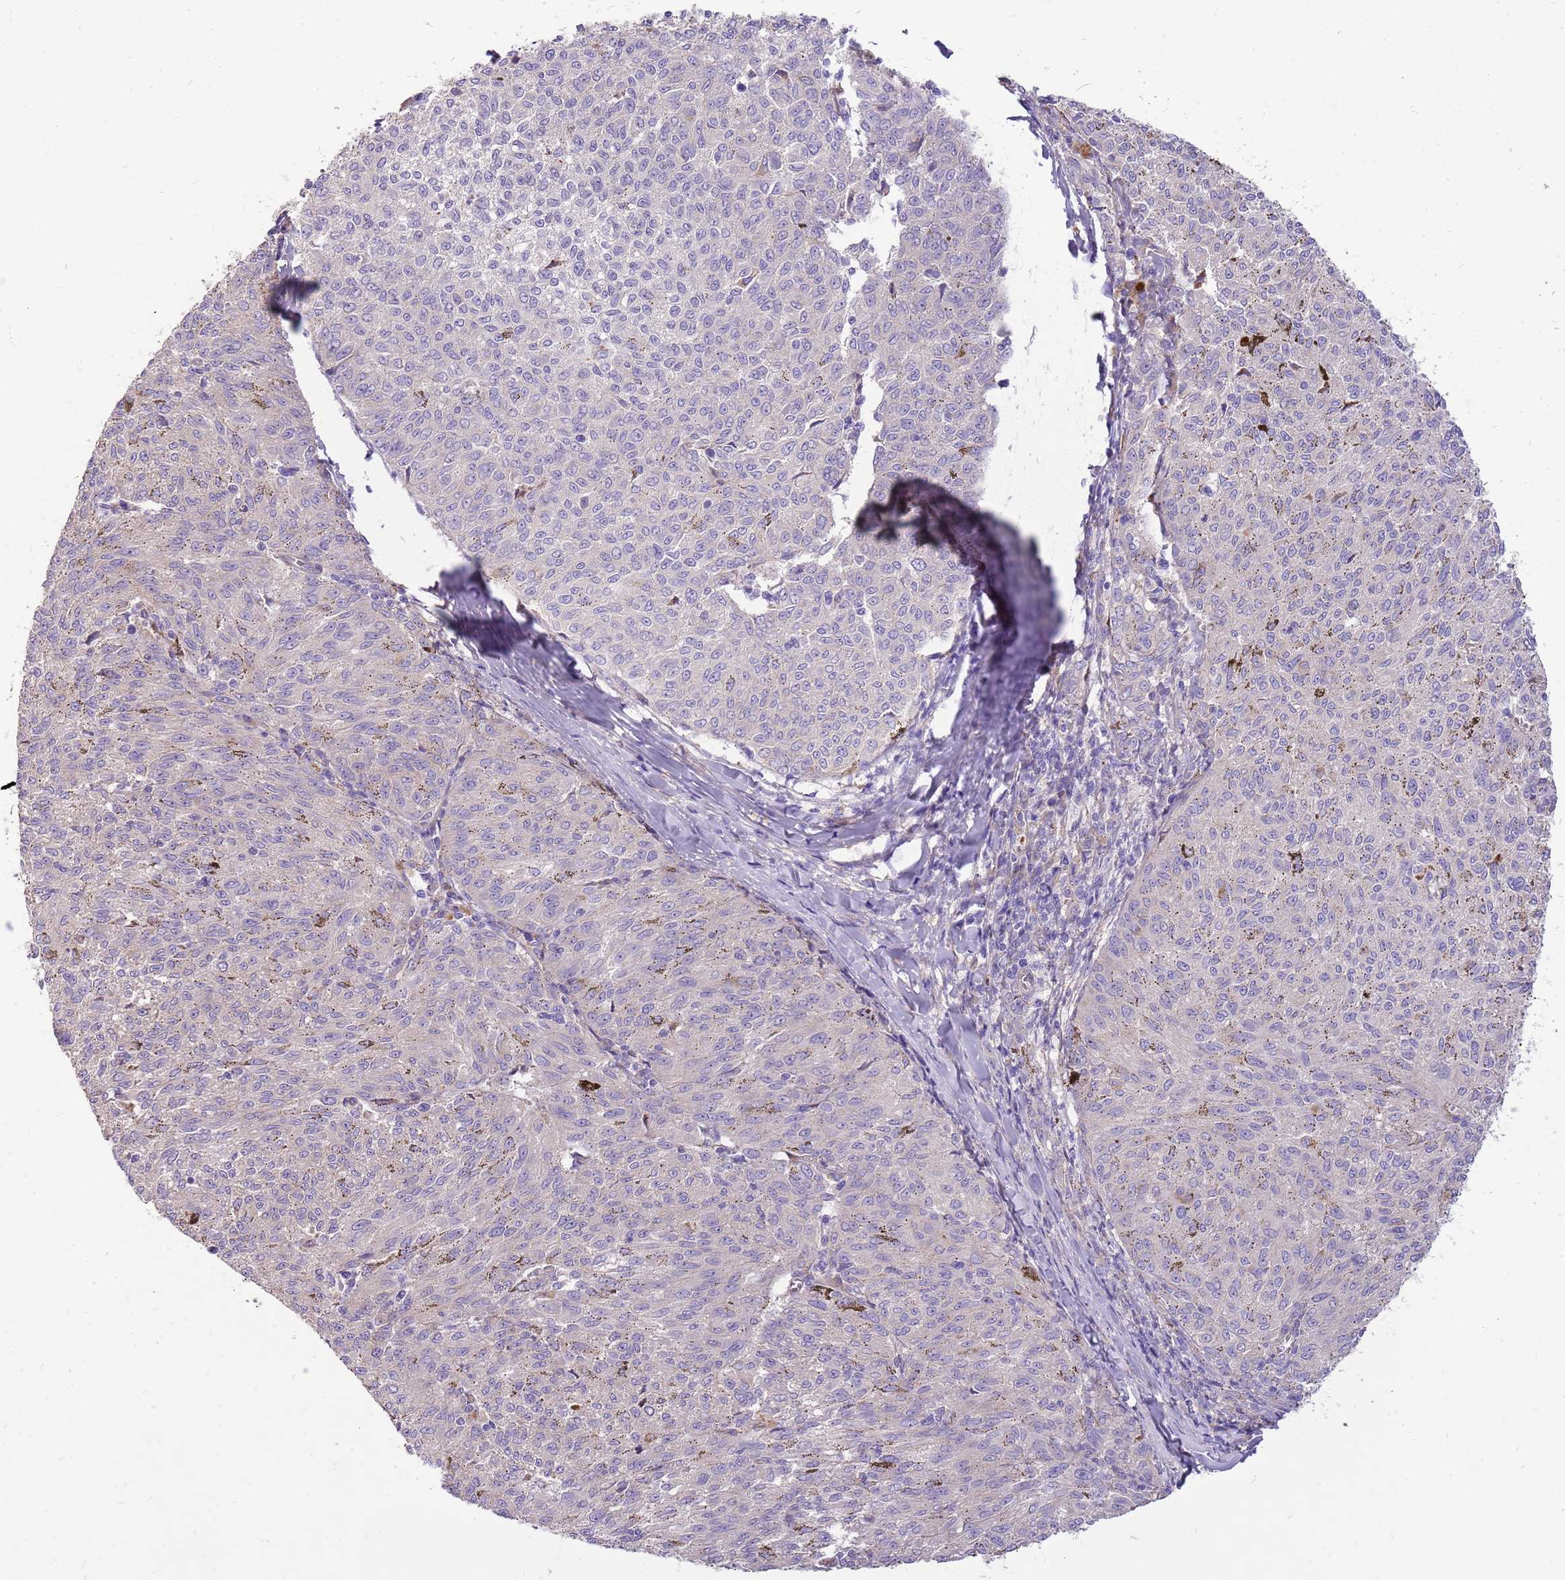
{"staining": {"intensity": "negative", "quantity": "none", "location": "none"}, "tissue": "melanoma", "cell_type": "Tumor cells", "image_type": "cancer", "snomed": [{"axis": "morphology", "description": "Malignant melanoma, NOS"}, {"axis": "topography", "description": "Skin"}], "caption": "Protein analysis of melanoma exhibits no significant expression in tumor cells.", "gene": "NTN4", "patient": {"sex": "female", "age": 72}}